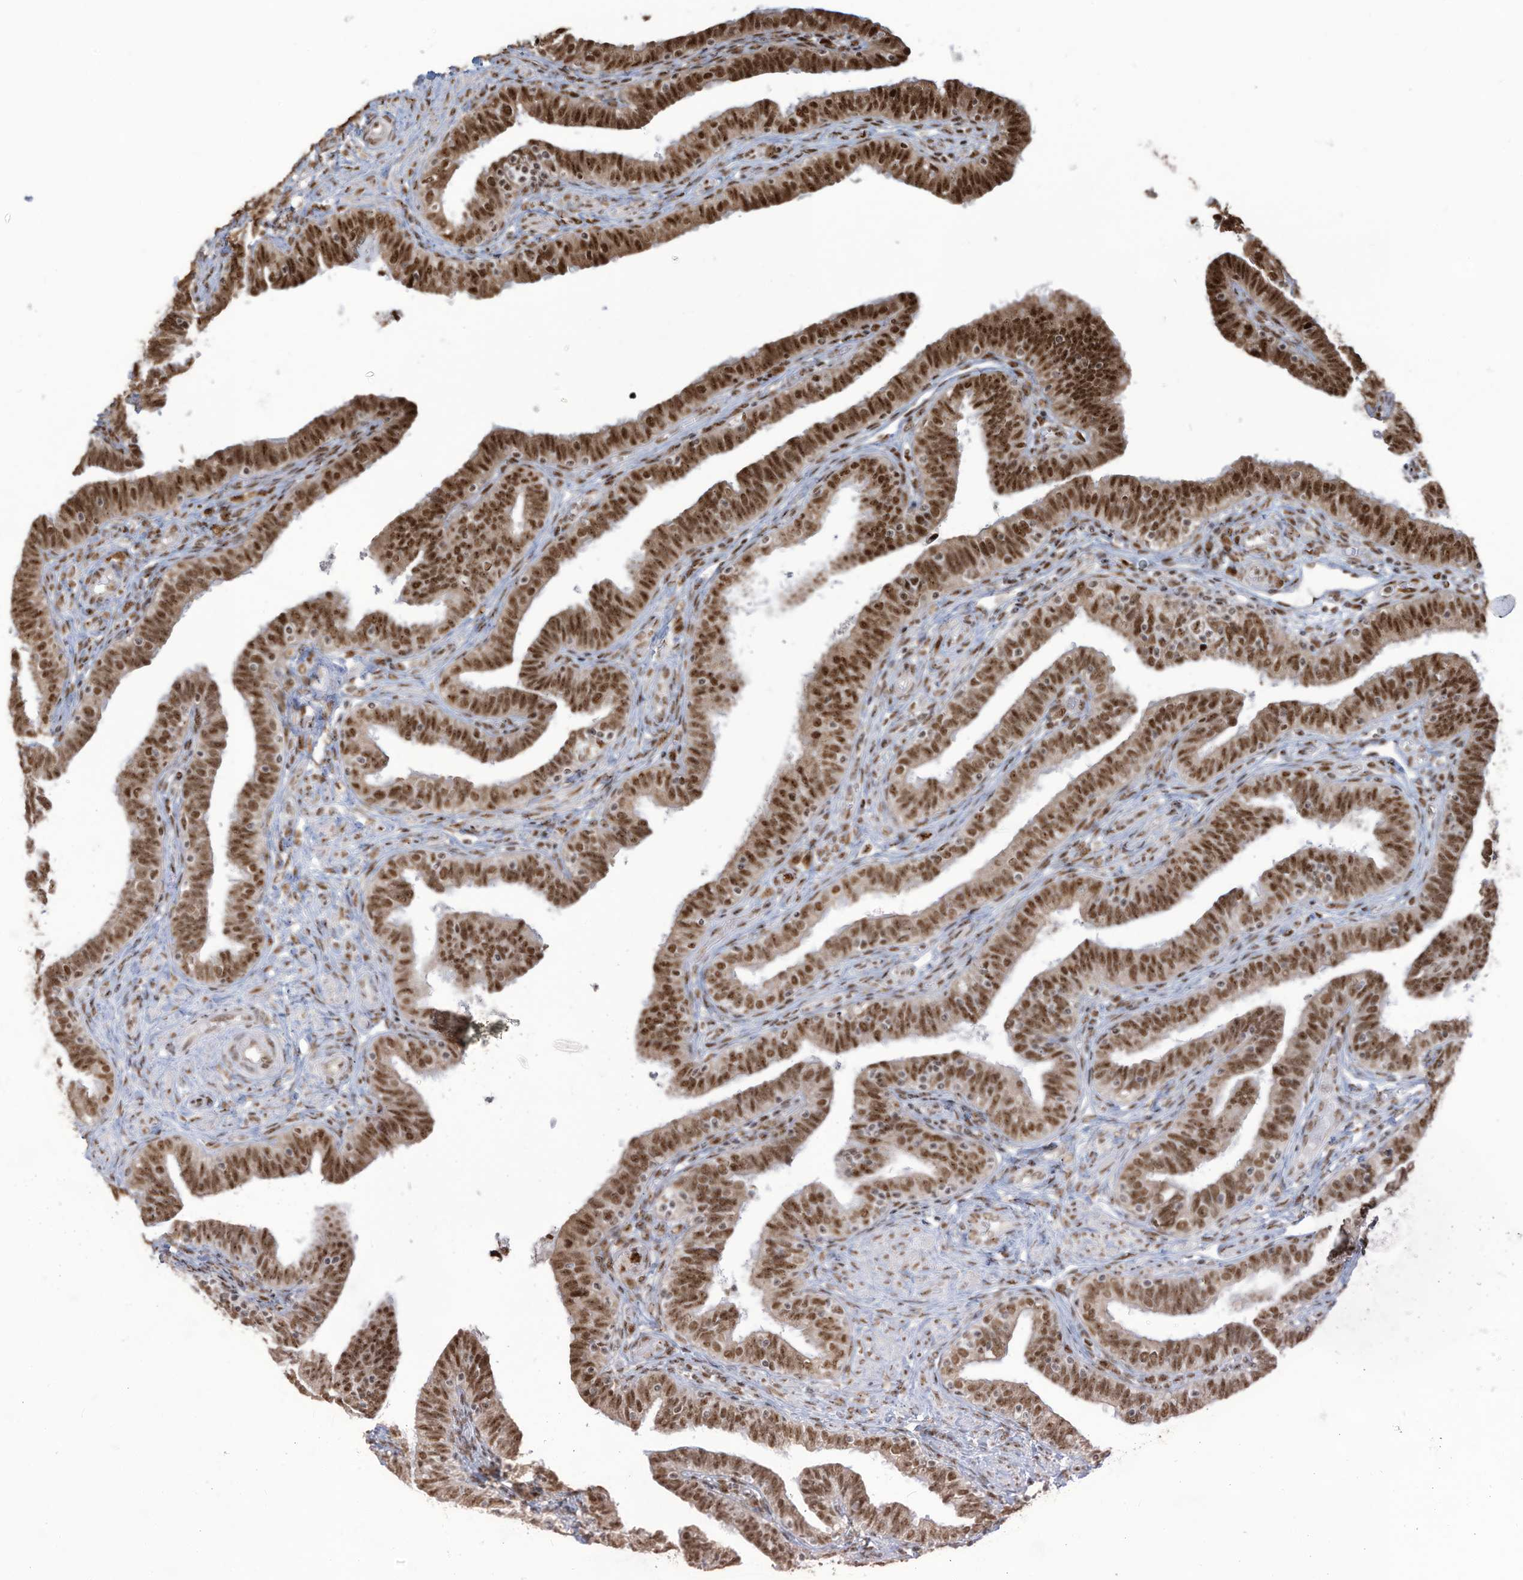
{"staining": {"intensity": "strong", "quantity": ">75%", "location": "cytoplasmic/membranous,nuclear"}, "tissue": "fallopian tube", "cell_type": "Glandular cells", "image_type": "normal", "snomed": [{"axis": "morphology", "description": "Normal tissue, NOS"}, {"axis": "topography", "description": "Fallopian tube"}], "caption": "Strong cytoplasmic/membranous,nuclear expression for a protein is appreciated in approximately >75% of glandular cells of normal fallopian tube using immunohistochemistry (IHC).", "gene": "LBH", "patient": {"sex": "female", "age": 39}}